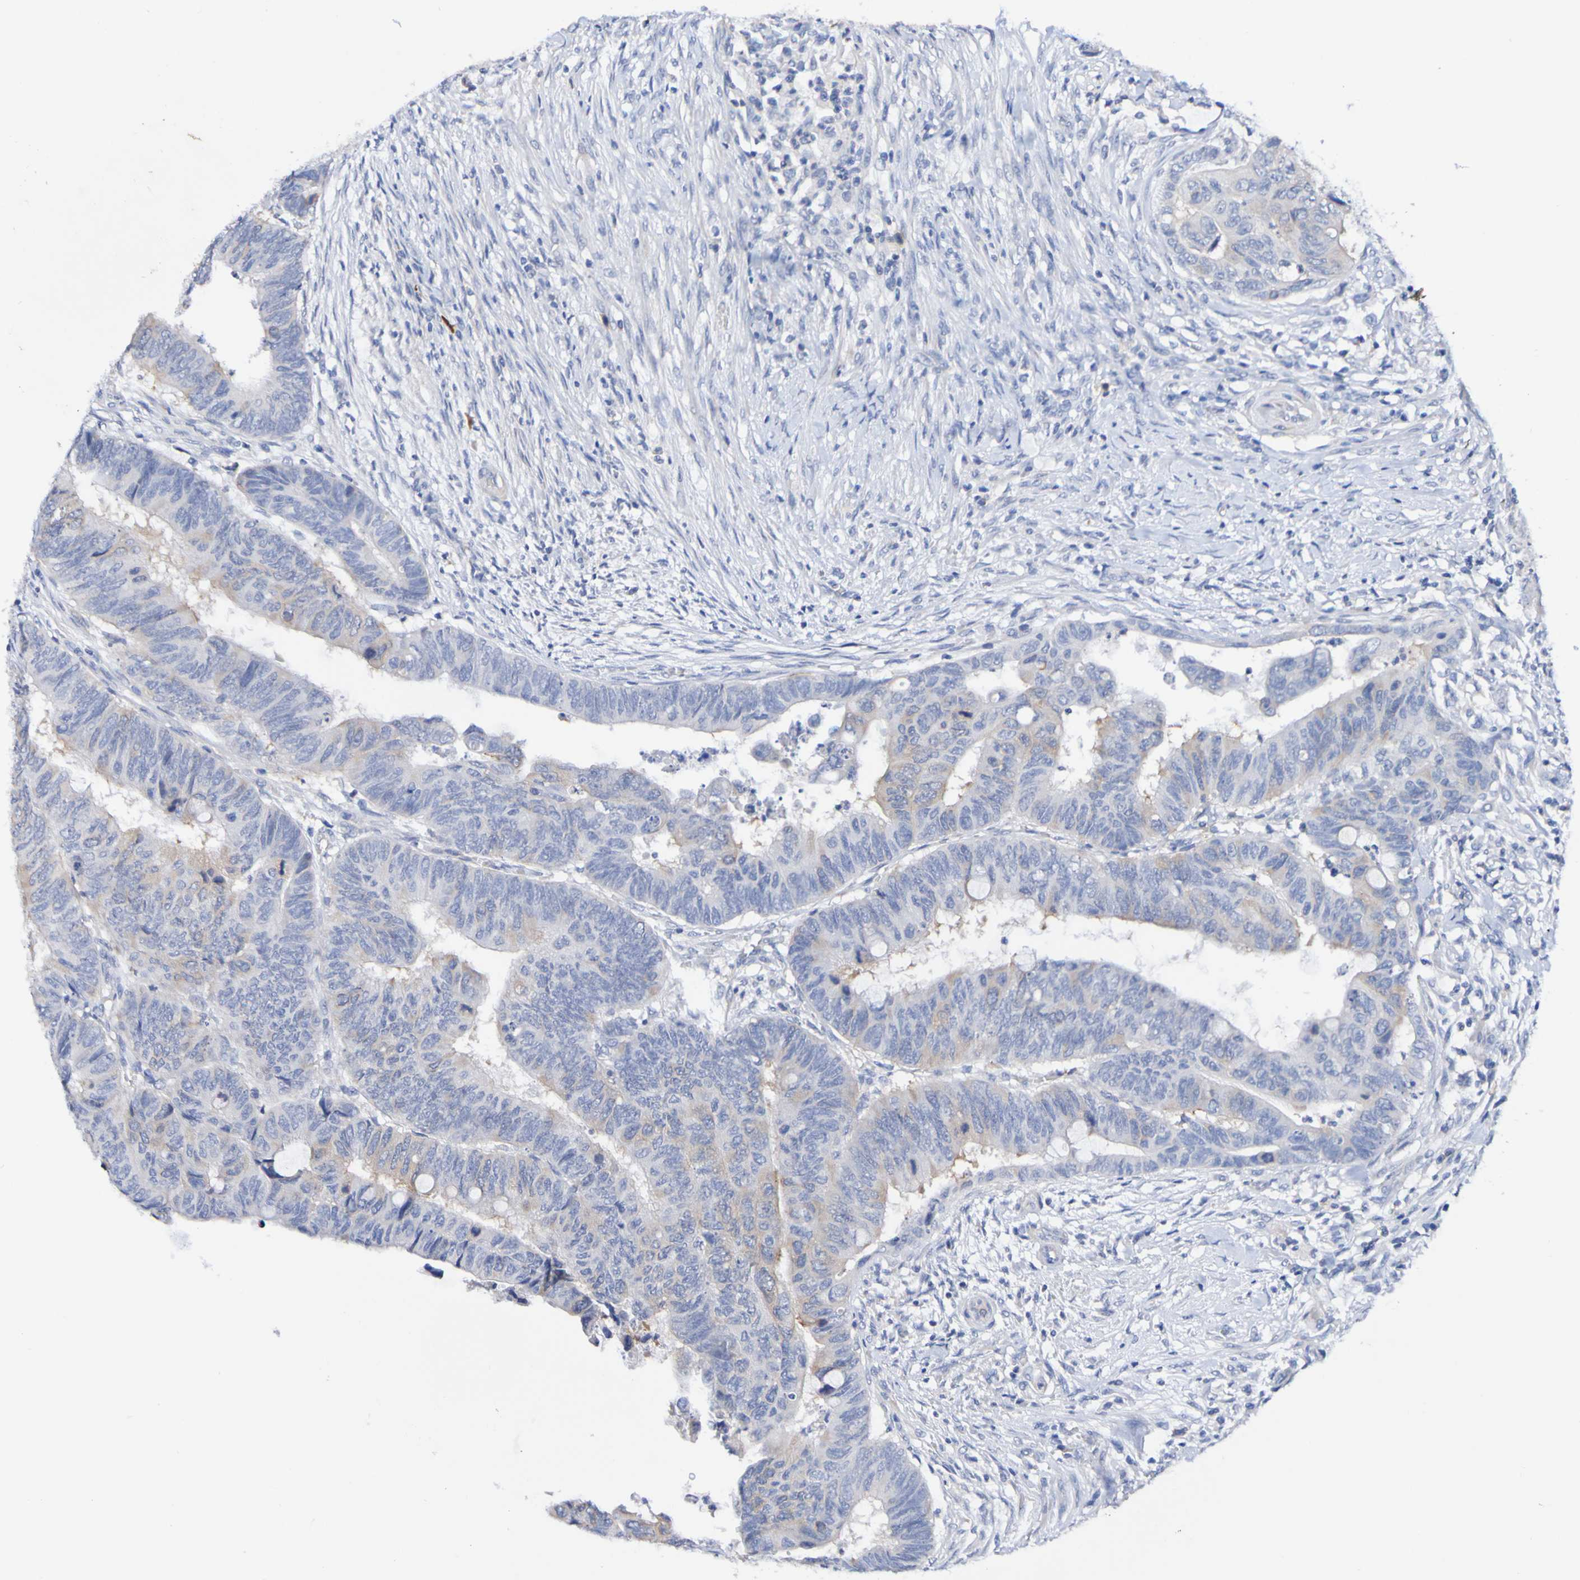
{"staining": {"intensity": "weak", "quantity": "<25%", "location": "cytoplasmic/membranous"}, "tissue": "colorectal cancer", "cell_type": "Tumor cells", "image_type": "cancer", "snomed": [{"axis": "morphology", "description": "Normal tissue, NOS"}, {"axis": "morphology", "description": "Adenocarcinoma, NOS"}, {"axis": "topography", "description": "Rectum"}, {"axis": "topography", "description": "Peripheral nerve tissue"}], "caption": "Micrograph shows no significant protein positivity in tumor cells of colorectal adenocarcinoma.", "gene": "ACVR1C", "patient": {"sex": "male", "age": 92}}